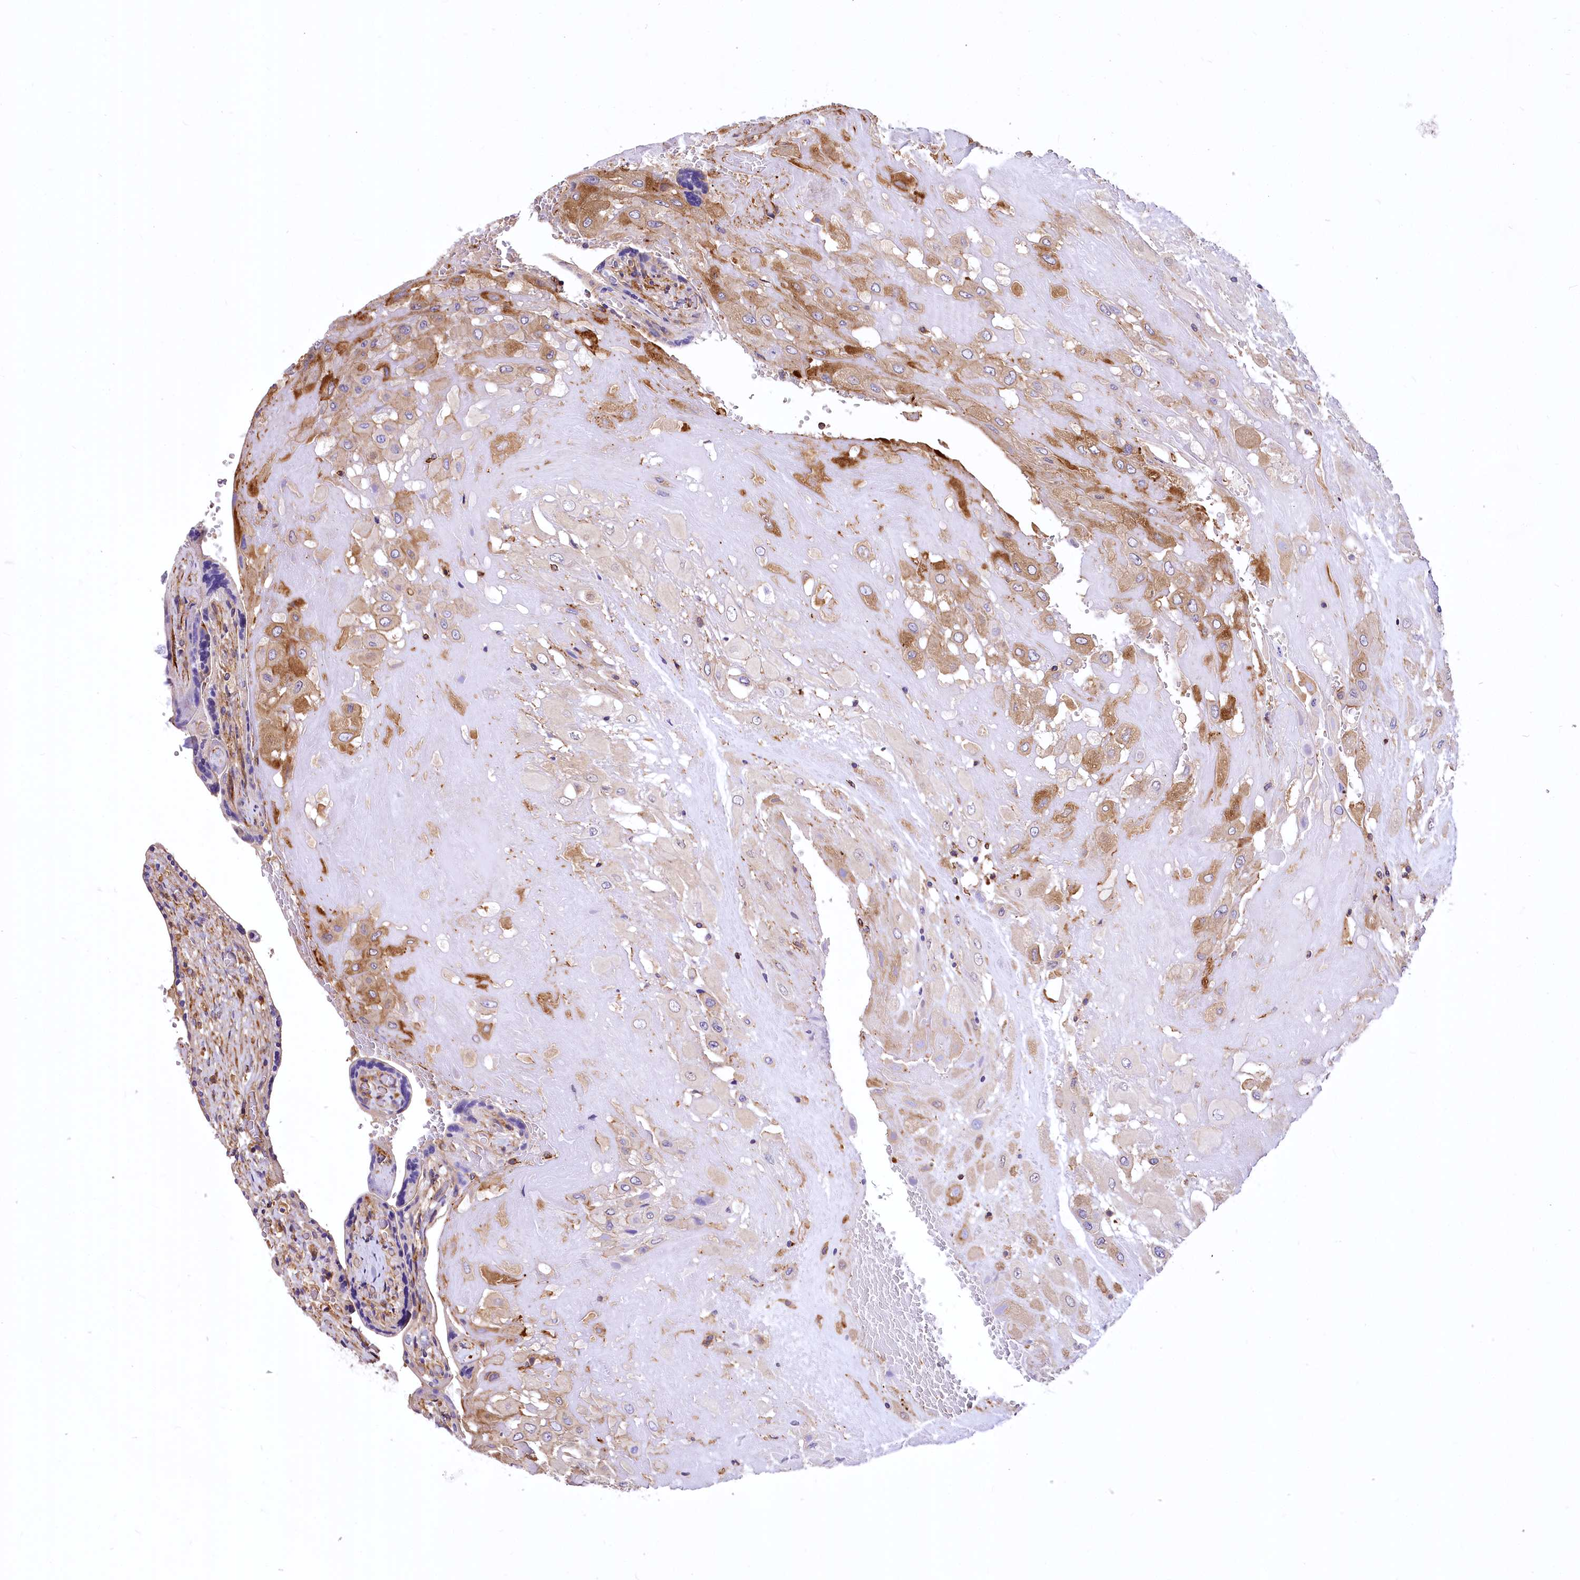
{"staining": {"intensity": "moderate", "quantity": "25%-75%", "location": "cytoplasmic/membranous"}, "tissue": "placenta", "cell_type": "Decidual cells", "image_type": "normal", "snomed": [{"axis": "morphology", "description": "Normal tissue, NOS"}, {"axis": "topography", "description": "Placenta"}], "caption": "An immunohistochemistry (IHC) photomicrograph of unremarkable tissue is shown. Protein staining in brown labels moderate cytoplasmic/membranous positivity in placenta within decidual cells.", "gene": "DPP3", "patient": {"sex": "female", "age": 37}}